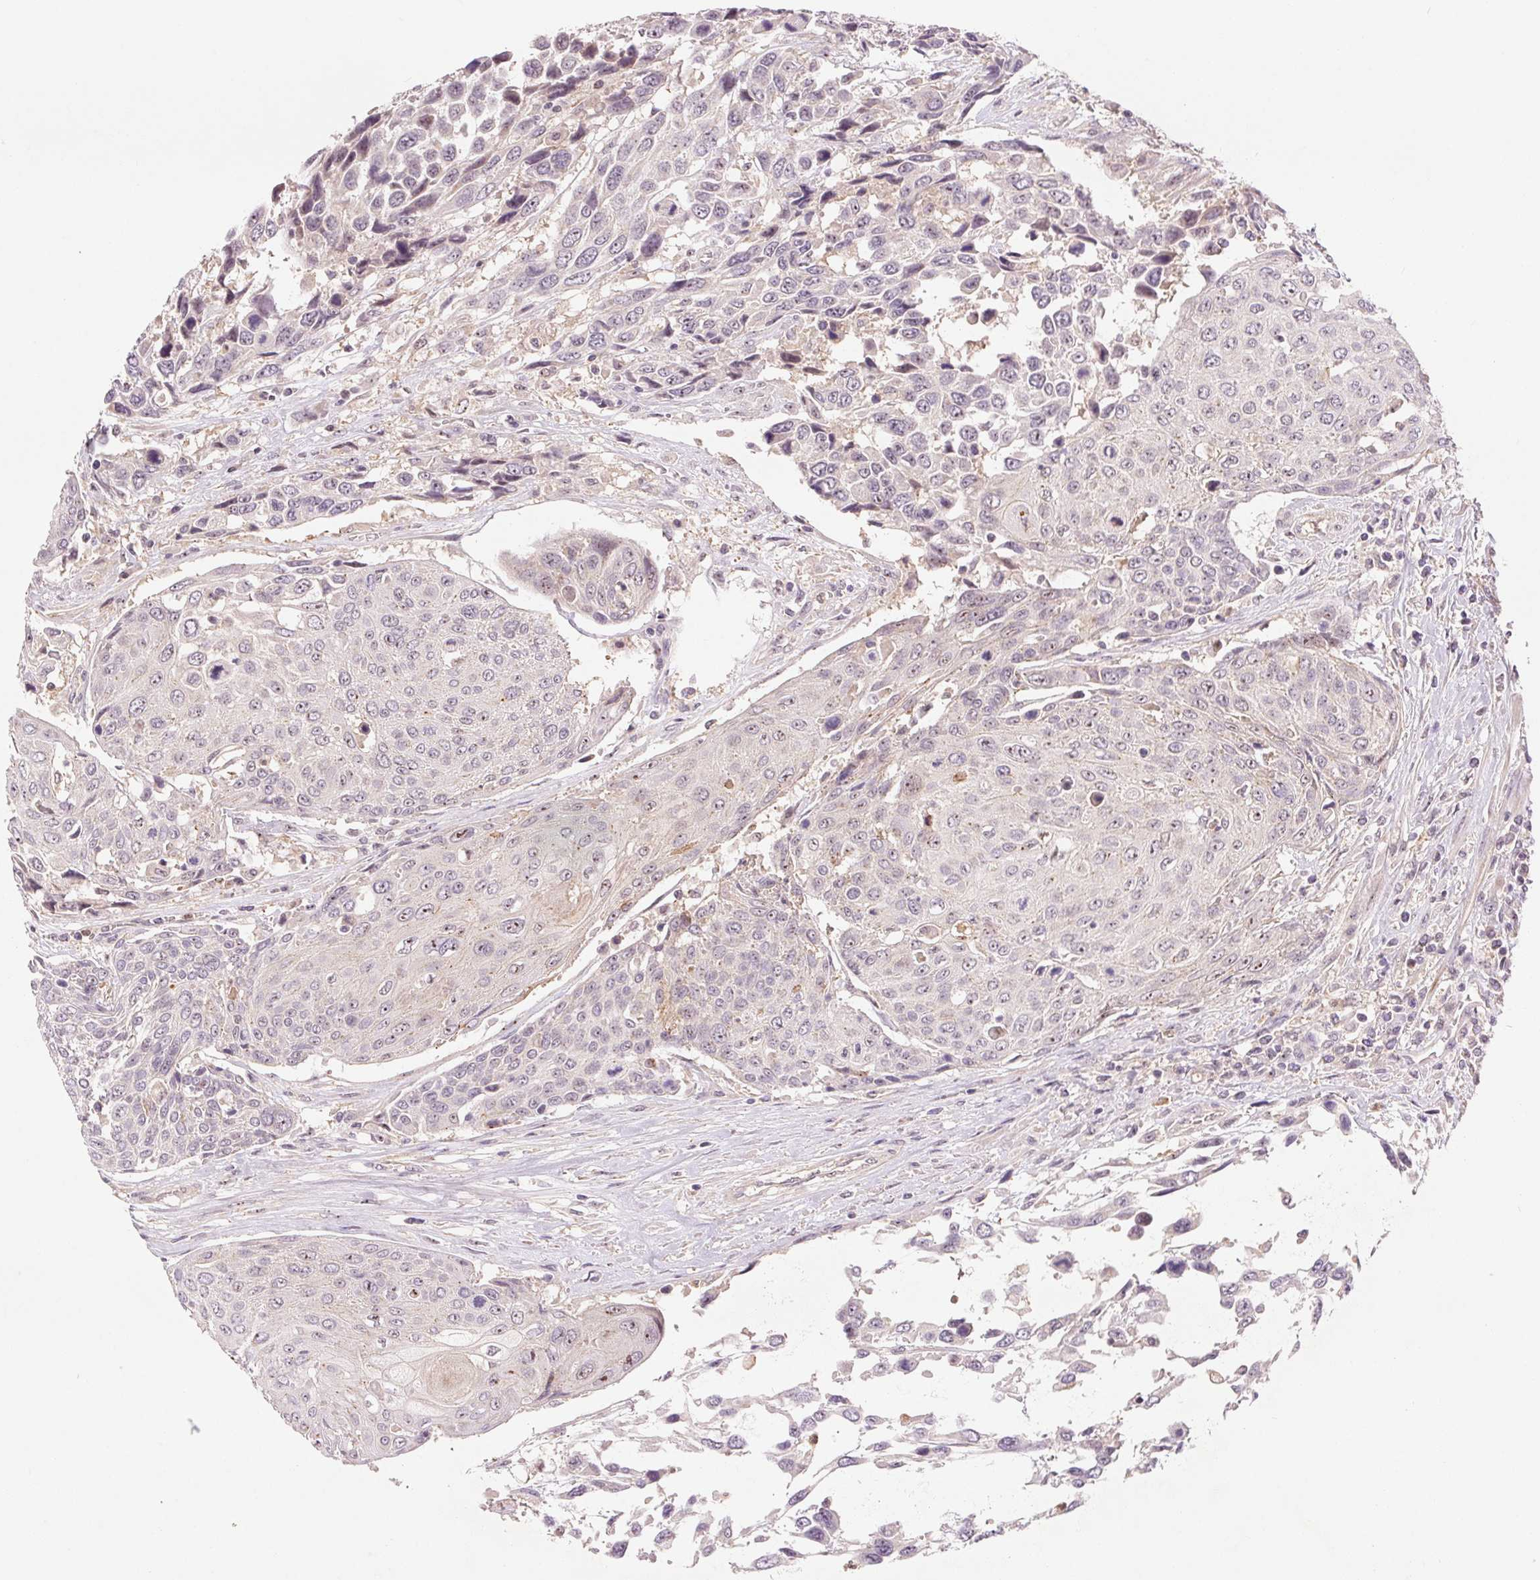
{"staining": {"intensity": "negative", "quantity": "none", "location": "none"}, "tissue": "urothelial cancer", "cell_type": "Tumor cells", "image_type": "cancer", "snomed": [{"axis": "morphology", "description": "Urothelial carcinoma, High grade"}, {"axis": "topography", "description": "Urinary bladder"}], "caption": "High magnification brightfield microscopy of urothelial cancer stained with DAB (3,3'-diaminobenzidine) (brown) and counterstained with hematoxylin (blue): tumor cells show no significant expression. (Brightfield microscopy of DAB immunohistochemistry (IHC) at high magnification).", "gene": "RANBP3L", "patient": {"sex": "female", "age": 70}}